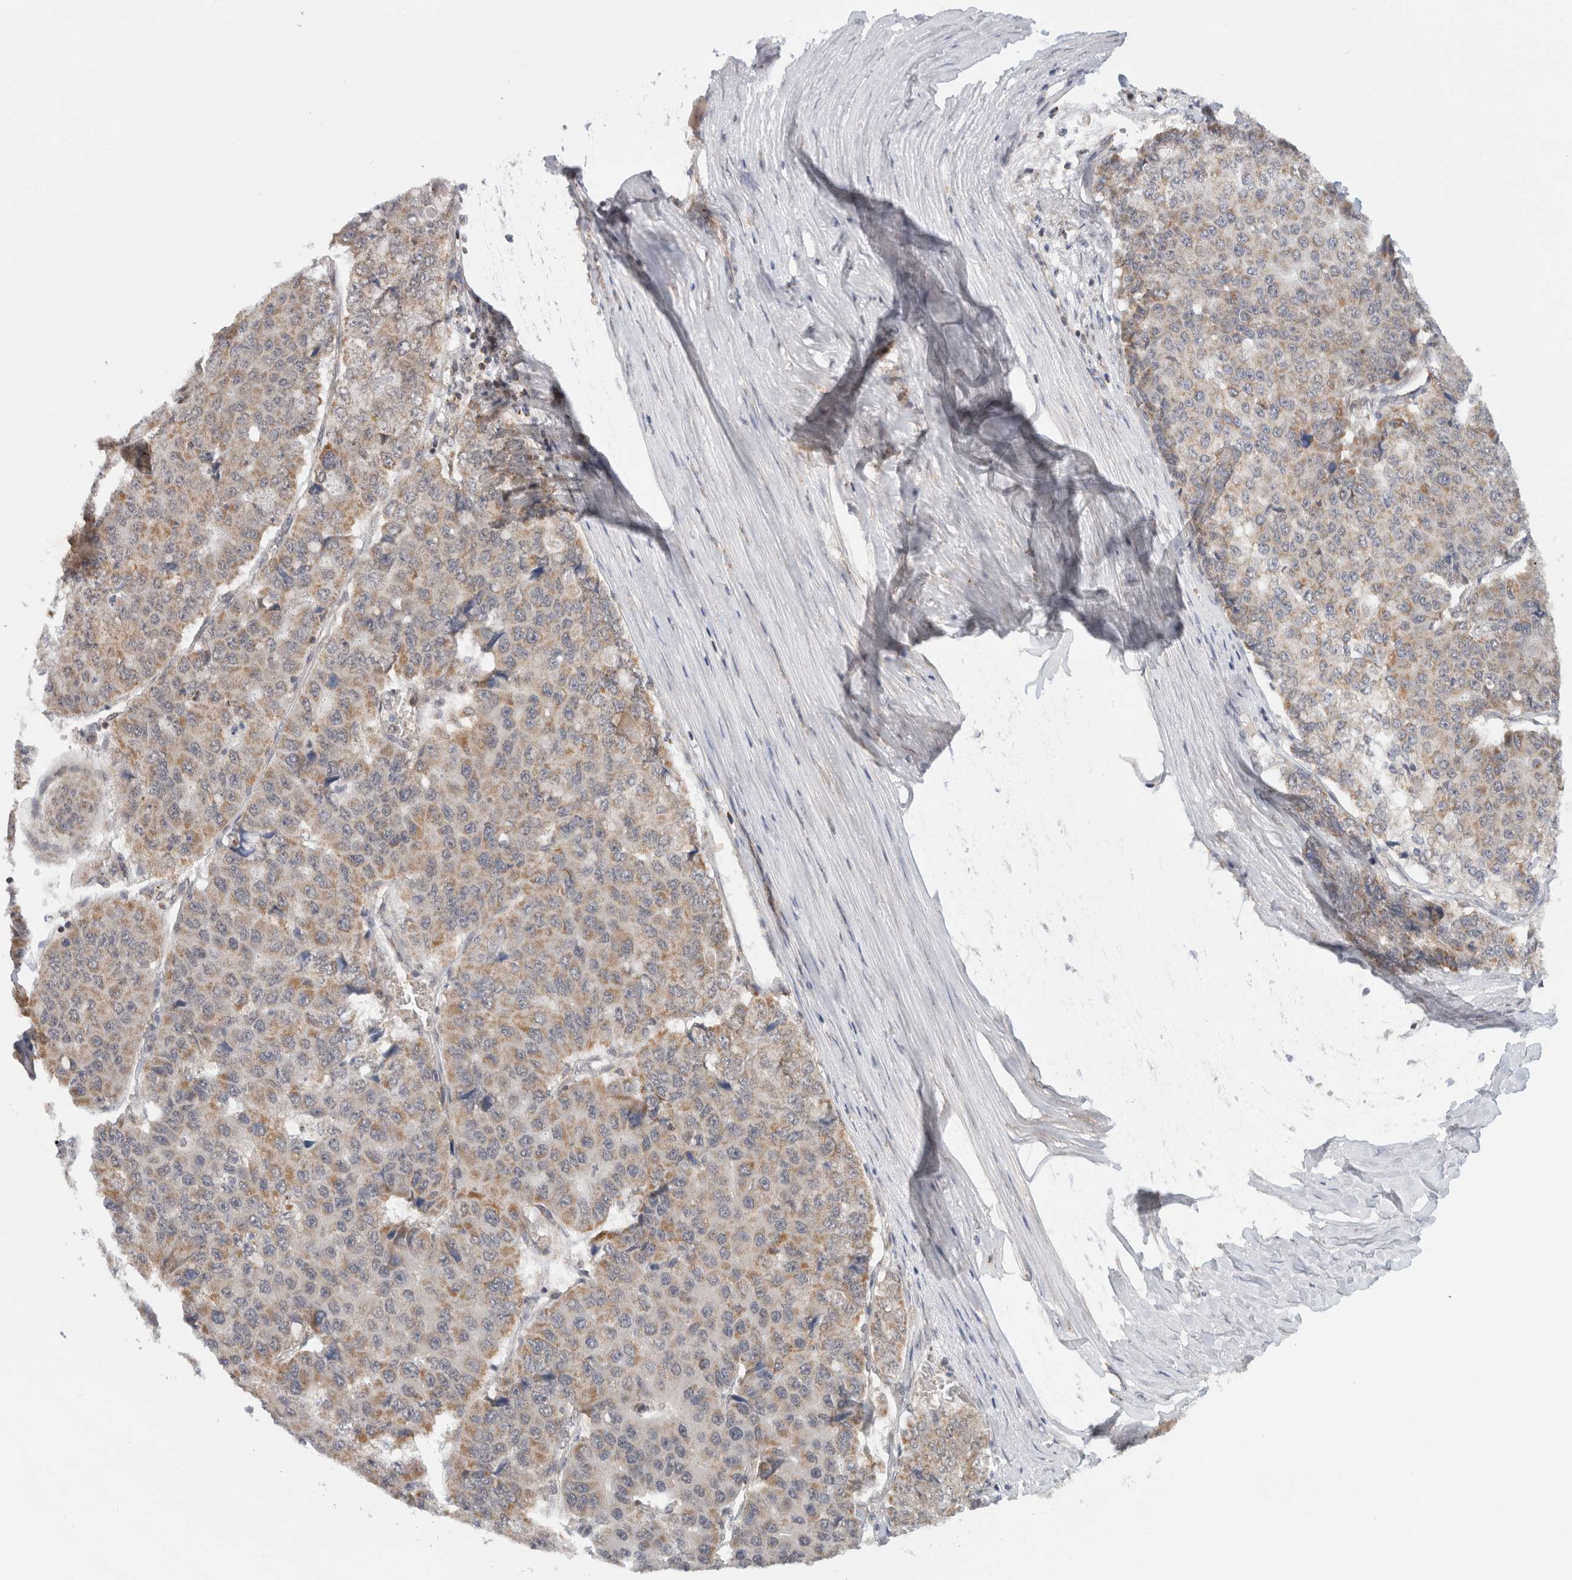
{"staining": {"intensity": "weak", "quantity": ">75%", "location": "cytoplasmic/membranous"}, "tissue": "pancreatic cancer", "cell_type": "Tumor cells", "image_type": "cancer", "snomed": [{"axis": "morphology", "description": "Adenocarcinoma, NOS"}, {"axis": "topography", "description": "Pancreas"}], "caption": "This photomicrograph demonstrates IHC staining of human pancreatic adenocarcinoma, with low weak cytoplasmic/membranous staining in about >75% of tumor cells.", "gene": "CMC2", "patient": {"sex": "male", "age": 50}}